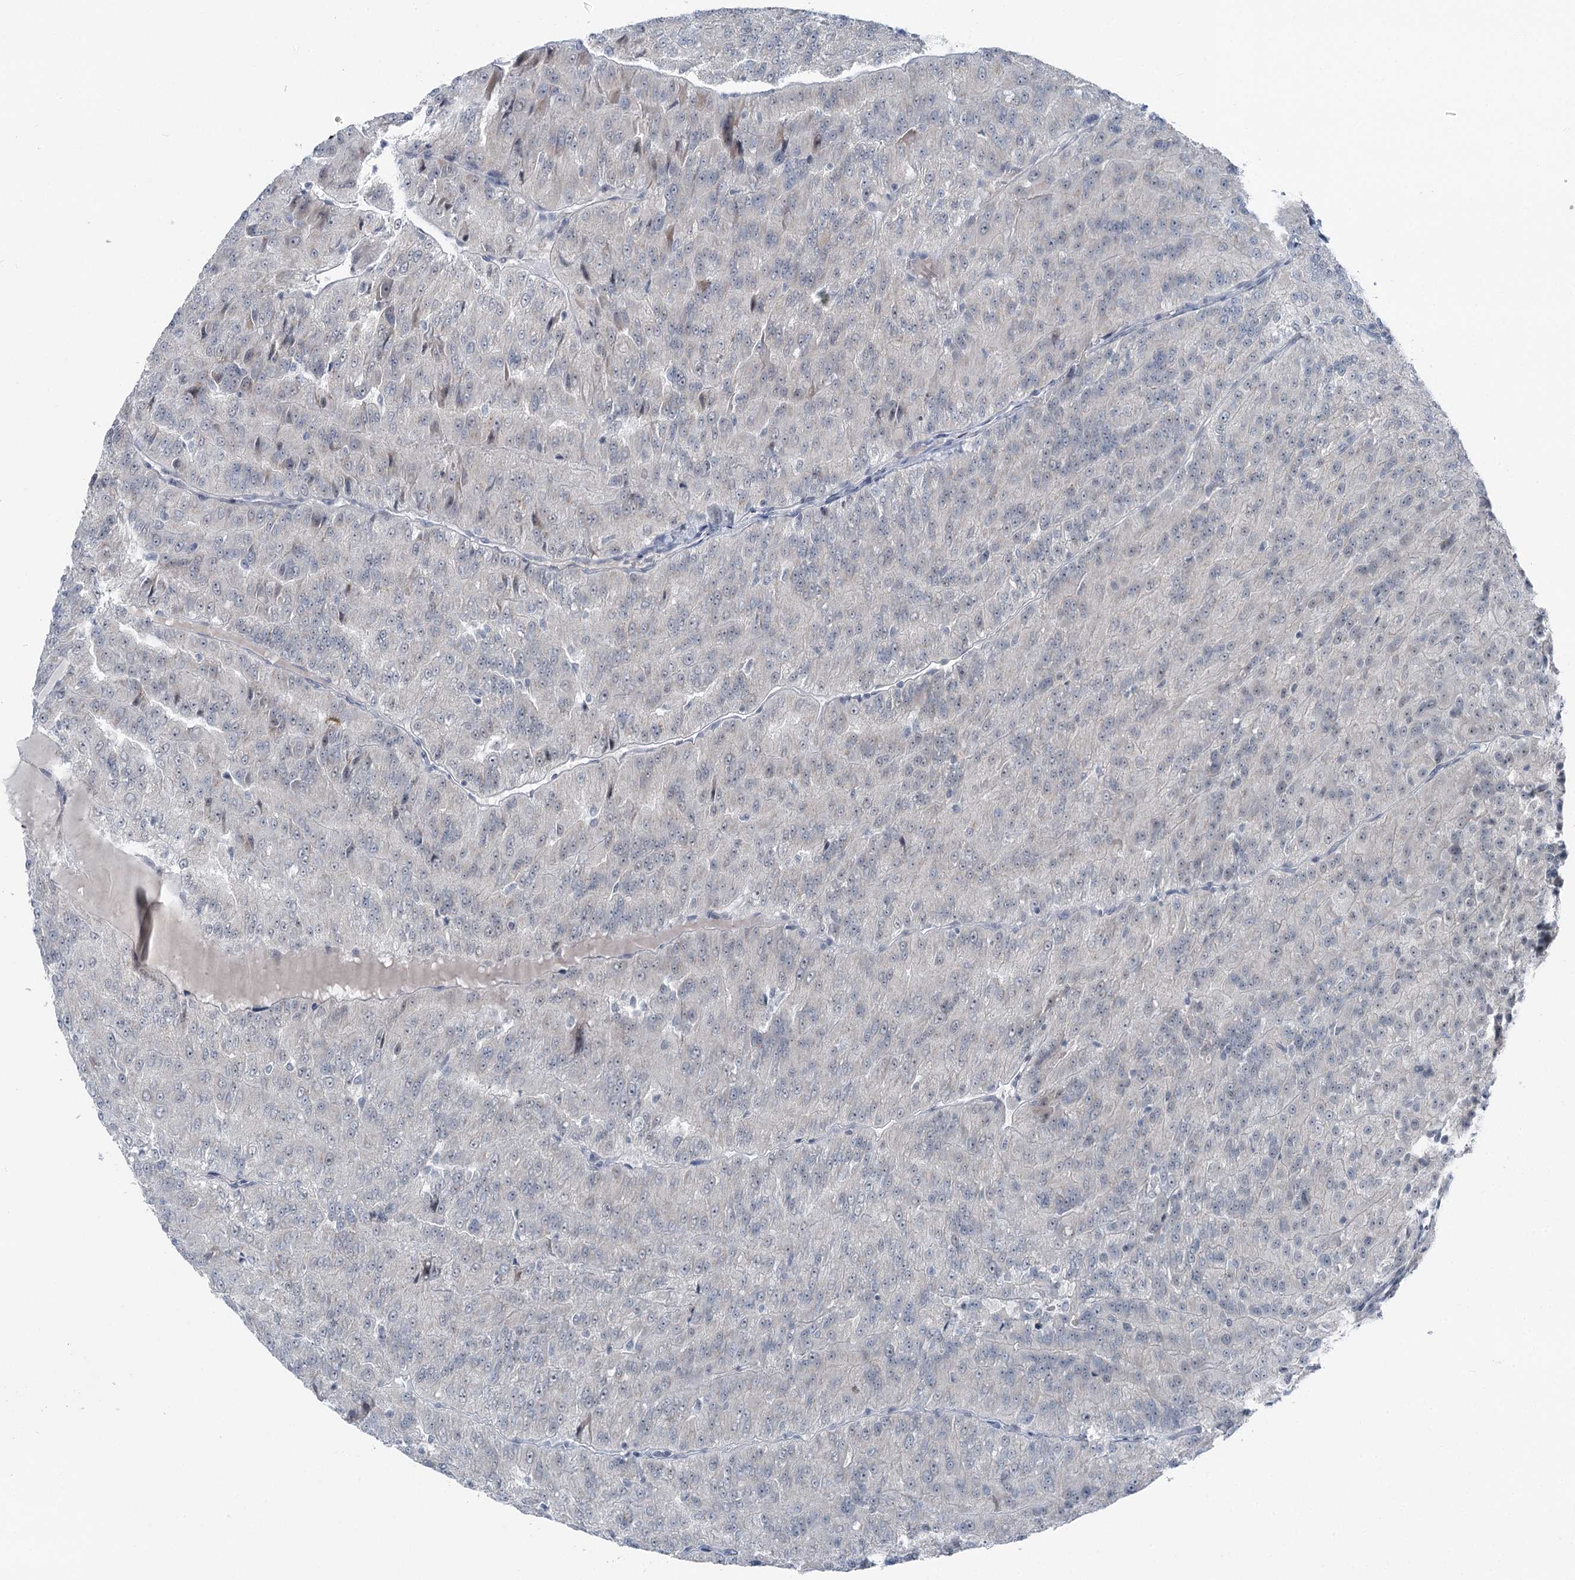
{"staining": {"intensity": "negative", "quantity": "none", "location": "none"}, "tissue": "renal cancer", "cell_type": "Tumor cells", "image_type": "cancer", "snomed": [{"axis": "morphology", "description": "Adenocarcinoma, NOS"}, {"axis": "topography", "description": "Kidney"}], "caption": "The histopathology image shows no significant positivity in tumor cells of renal adenocarcinoma. The staining was performed using DAB to visualize the protein expression in brown, while the nuclei were stained in blue with hematoxylin (Magnification: 20x).", "gene": "STEEP1", "patient": {"sex": "female", "age": 63}}